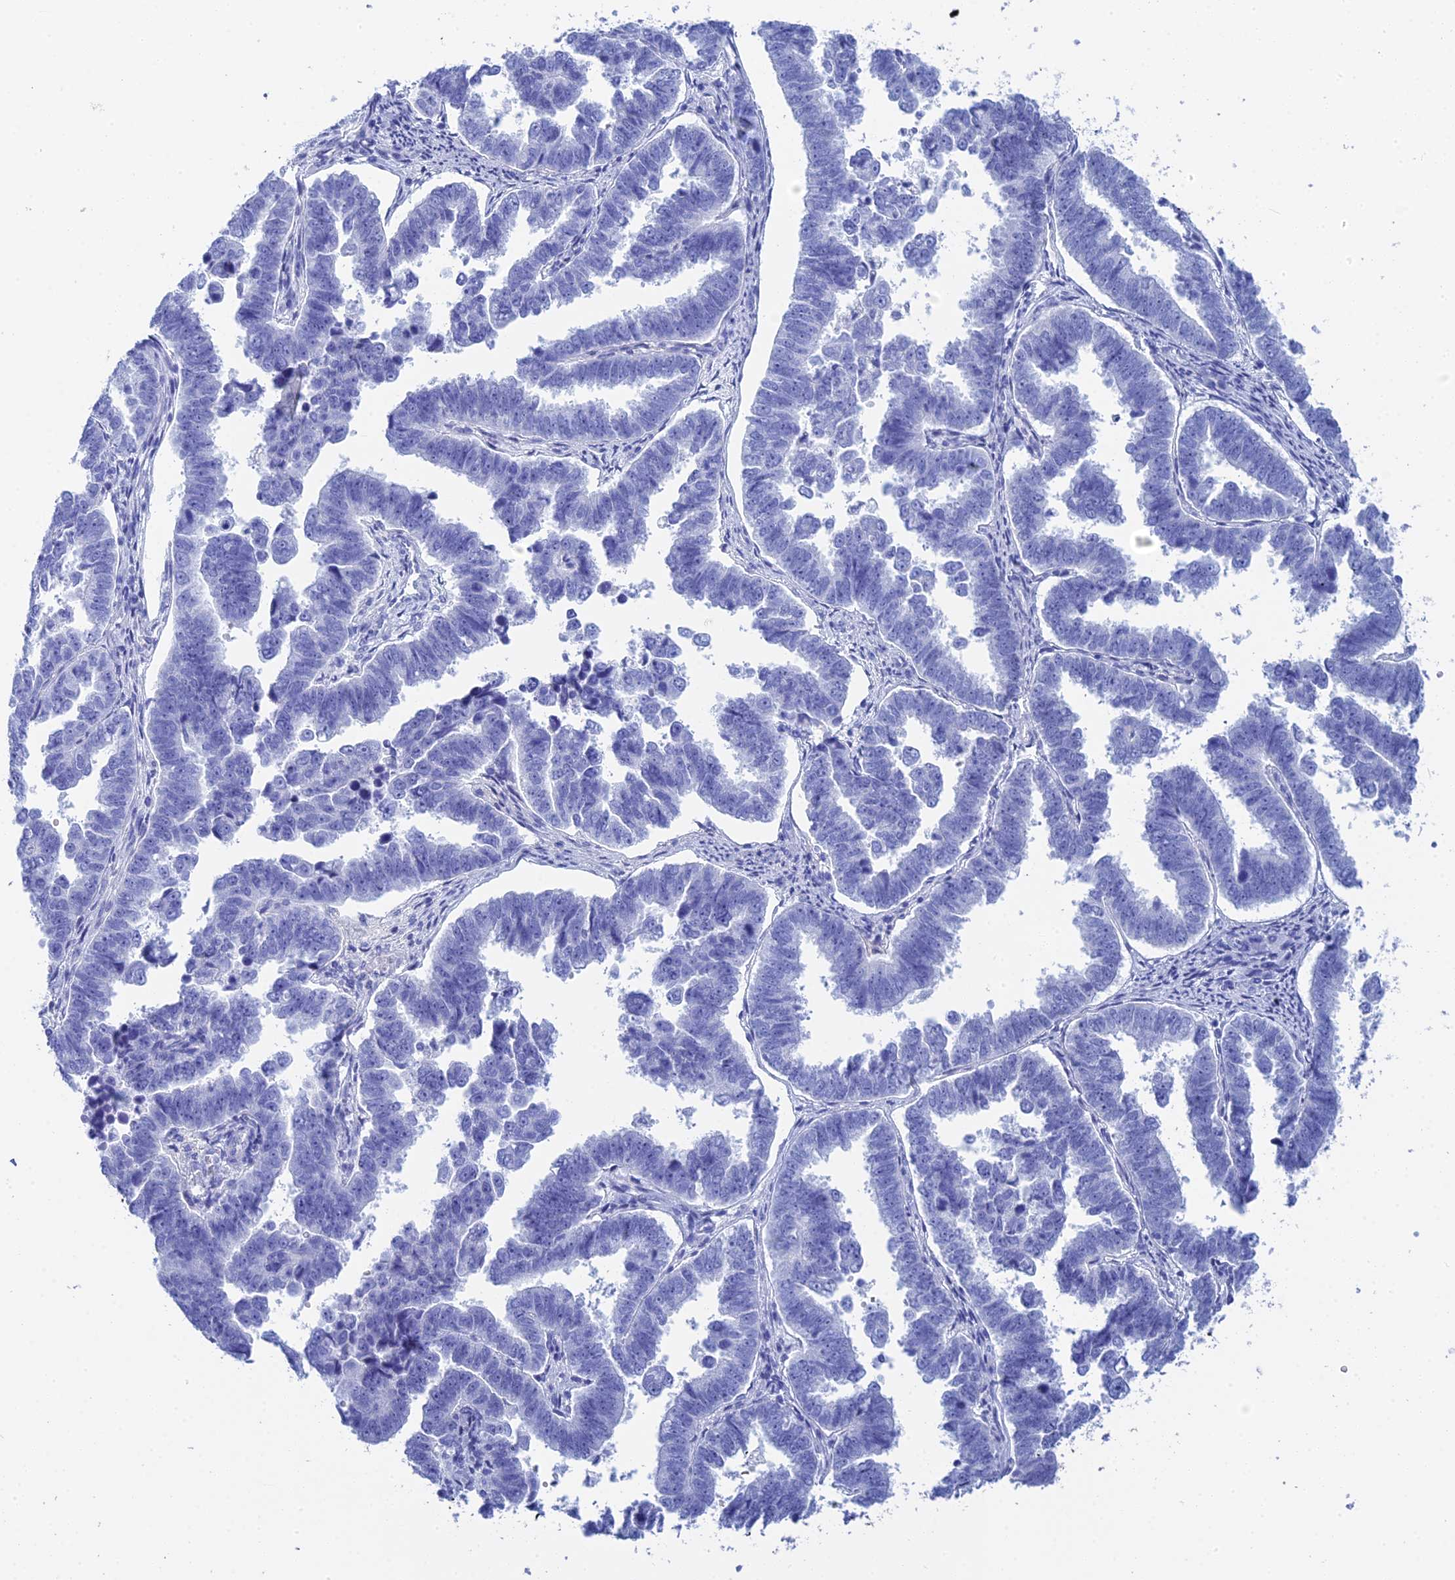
{"staining": {"intensity": "negative", "quantity": "none", "location": "none"}, "tissue": "endometrial cancer", "cell_type": "Tumor cells", "image_type": "cancer", "snomed": [{"axis": "morphology", "description": "Adenocarcinoma, NOS"}, {"axis": "topography", "description": "Endometrium"}], "caption": "Human endometrial cancer (adenocarcinoma) stained for a protein using IHC exhibits no expression in tumor cells.", "gene": "TEX101", "patient": {"sex": "female", "age": 75}}